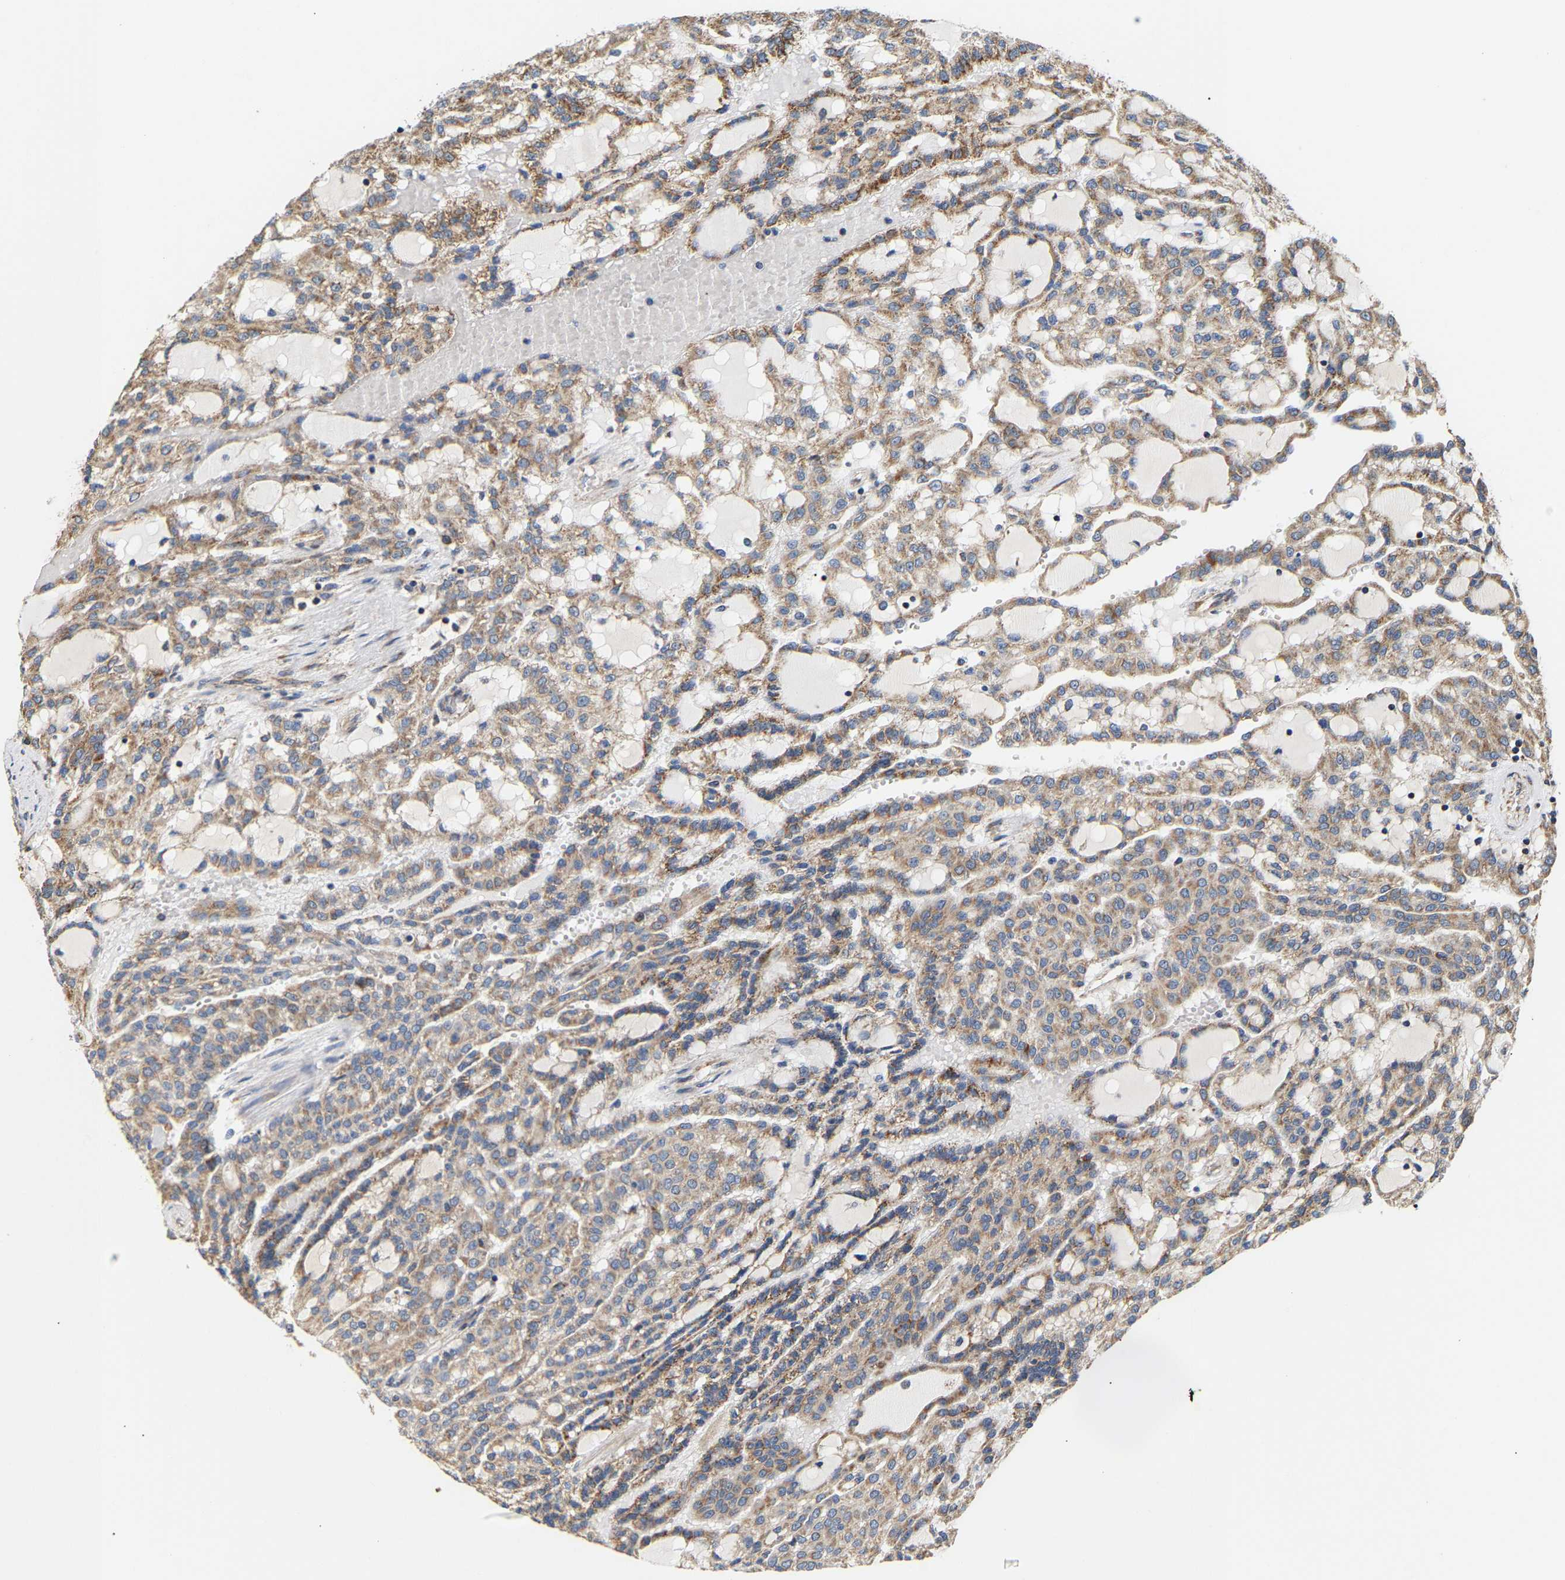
{"staining": {"intensity": "moderate", "quantity": ">75%", "location": "cytoplasmic/membranous"}, "tissue": "renal cancer", "cell_type": "Tumor cells", "image_type": "cancer", "snomed": [{"axis": "morphology", "description": "Adenocarcinoma, NOS"}, {"axis": "topography", "description": "Kidney"}], "caption": "Approximately >75% of tumor cells in renal cancer (adenocarcinoma) show moderate cytoplasmic/membranous protein expression as visualized by brown immunohistochemical staining.", "gene": "TMEM168", "patient": {"sex": "male", "age": 63}}